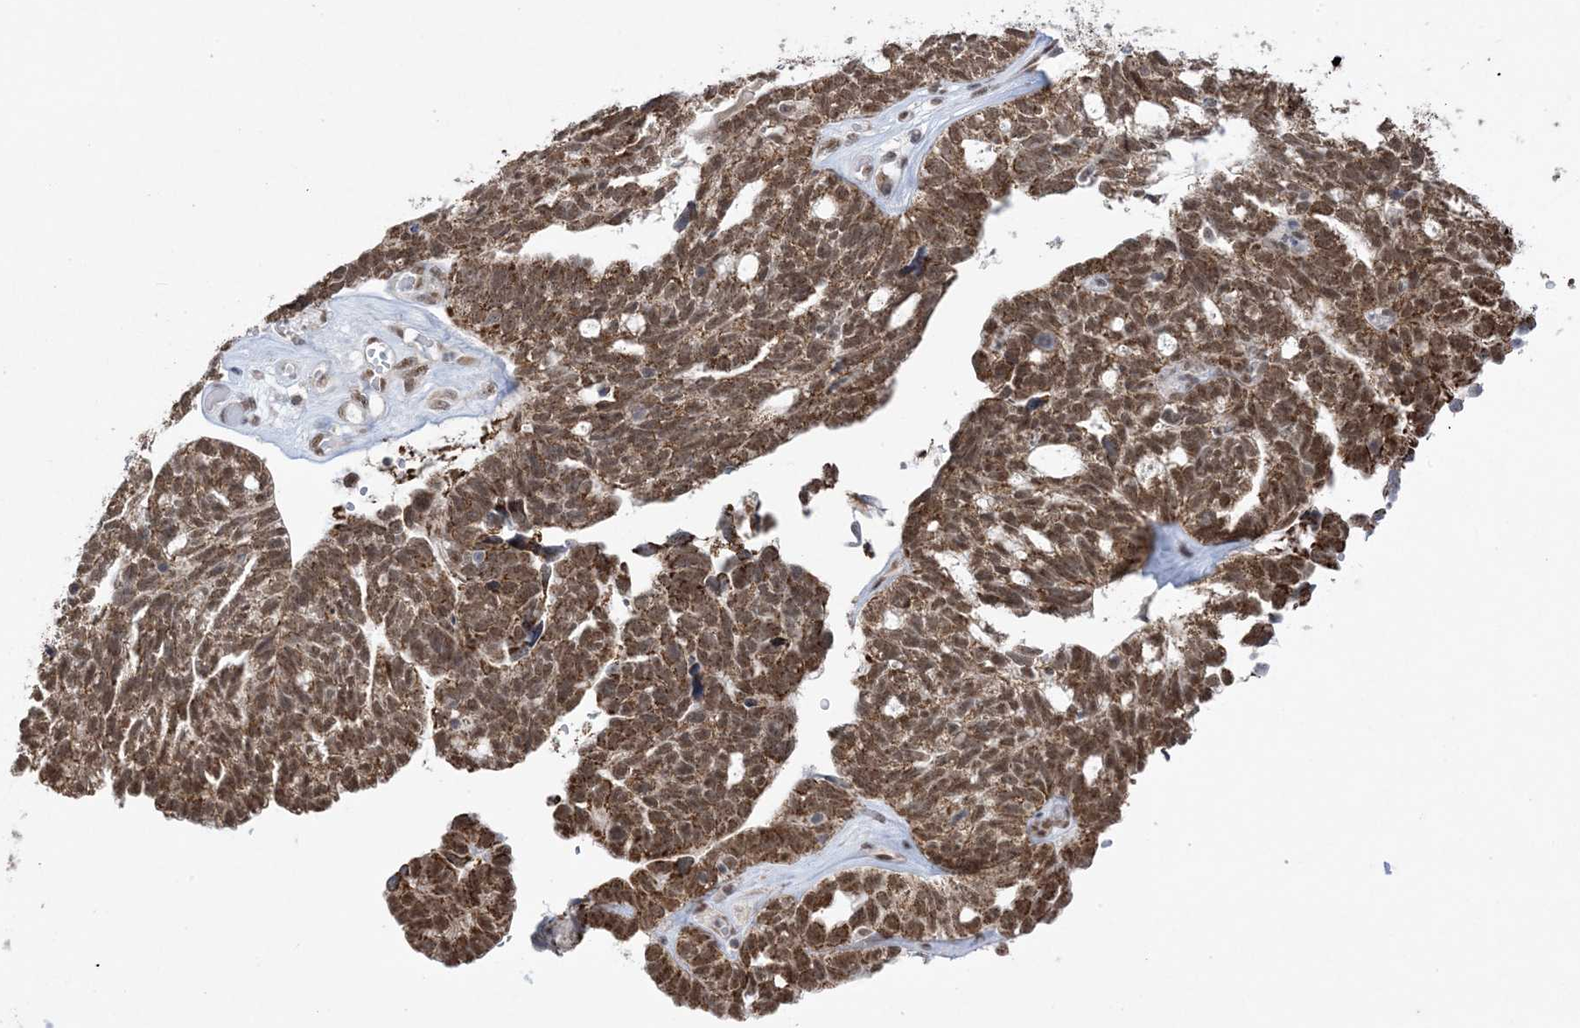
{"staining": {"intensity": "moderate", "quantity": ">75%", "location": "cytoplasmic/membranous,nuclear"}, "tissue": "ovarian cancer", "cell_type": "Tumor cells", "image_type": "cancer", "snomed": [{"axis": "morphology", "description": "Cystadenocarcinoma, serous, NOS"}, {"axis": "topography", "description": "Ovary"}], "caption": "Brown immunohistochemical staining in human ovarian cancer displays moderate cytoplasmic/membranous and nuclear expression in approximately >75% of tumor cells. (Stains: DAB (3,3'-diaminobenzidine) in brown, nuclei in blue, Microscopy: brightfield microscopy at high magnification).", "gene": "TRMT10C", "patient": {"sex": "female", "age": 79}}